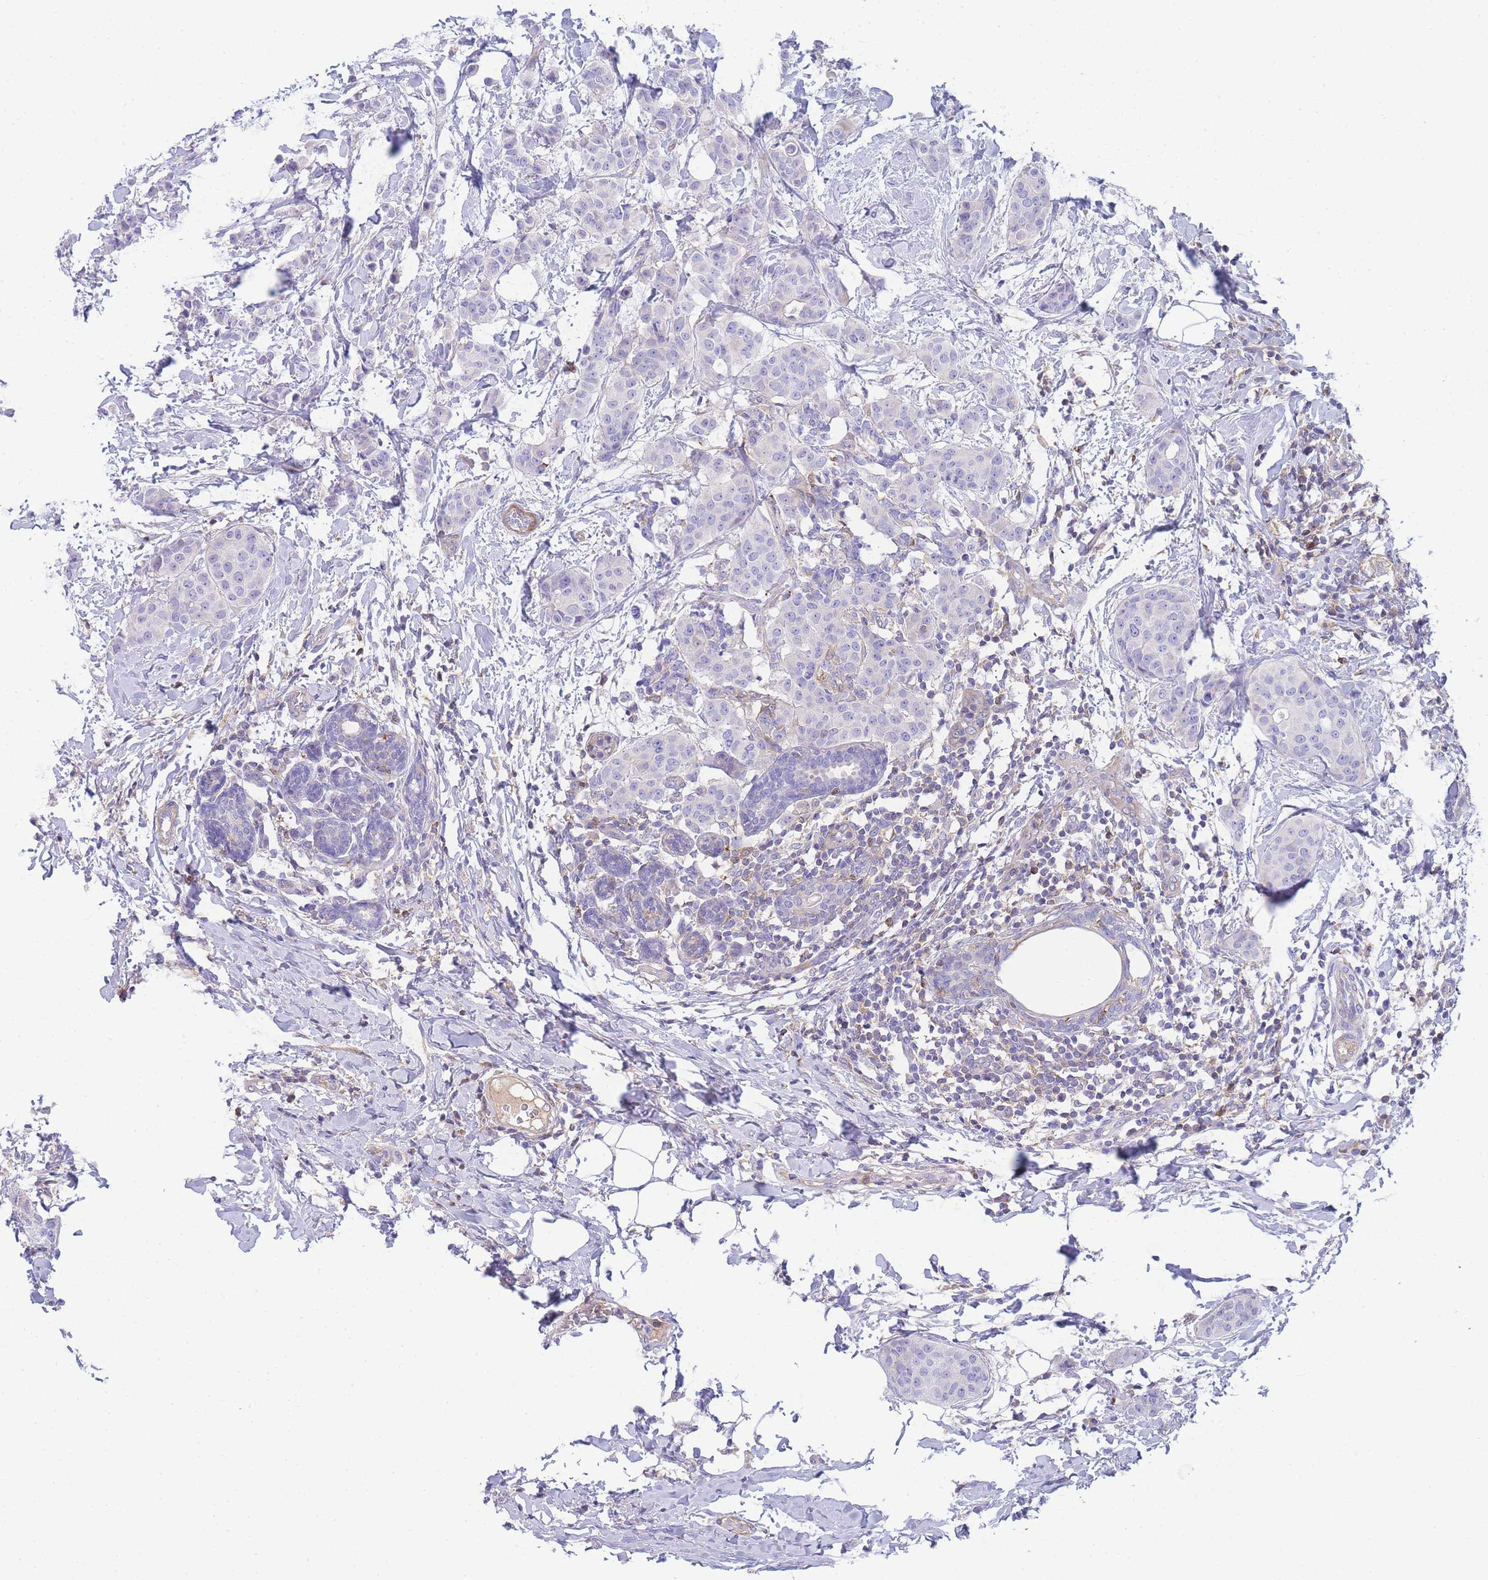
{"staining": {"intensity": "negative", "quantity": "none", "location": "none"}, "tissue": "breast cancer", "cell_type": "Tumor cells", "image_type": "cancer", "snomed": [{"axis": "morphology", "description": "Duct carcinoma"}, {"axis": "topography", "description": "Breast"}], "caption": "Micrograph shows no significant protein staining in tumor cells of breast infiltrating ductal carcinoma.", "gene": "FBN3", "patient": {"sex": "female", "age": 40}}